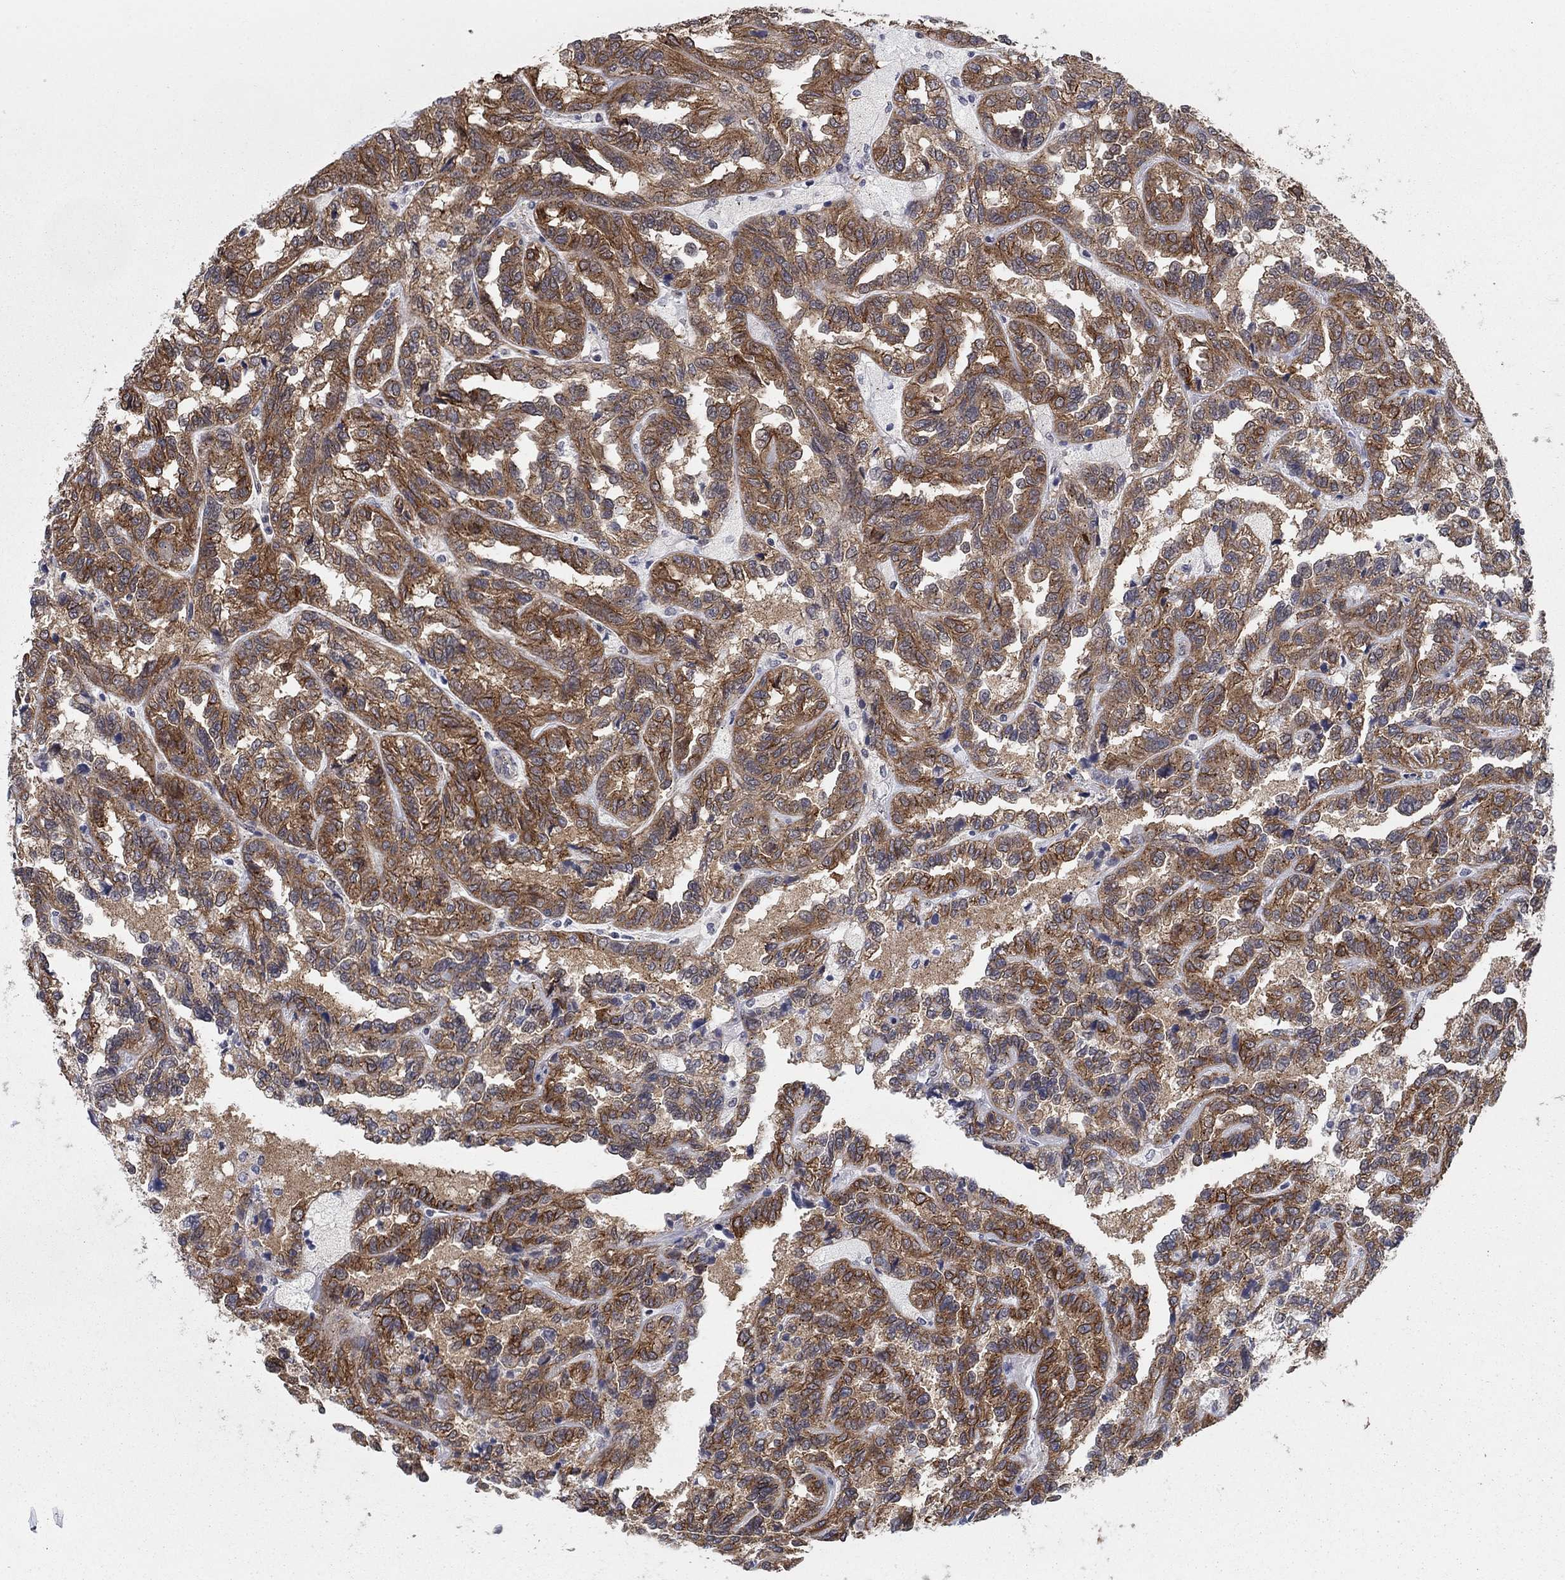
{"staining": {"intensity": "strong", "quantity": "25%-75%", "location": "cytoplasmic/membranous"}, "tissue": "renal cancer", "cell_type": "Tumor cells", "image_type": "cancer", "snomed": [{"axis": "morphology", "description": "Adenocarcinoma, NOS"}, {"axis": "topography", "description": "Kidney"}], "caption": "Approximately 25%-75% of tumor cells in adenocarcinoma (renal) demonstrate strong cytoplasmic/membranous protein positivity as visualized by brown immunohistochemical staining.", "gene": "SH3RF1", "patient": {"sex": "male", "age": 79}}